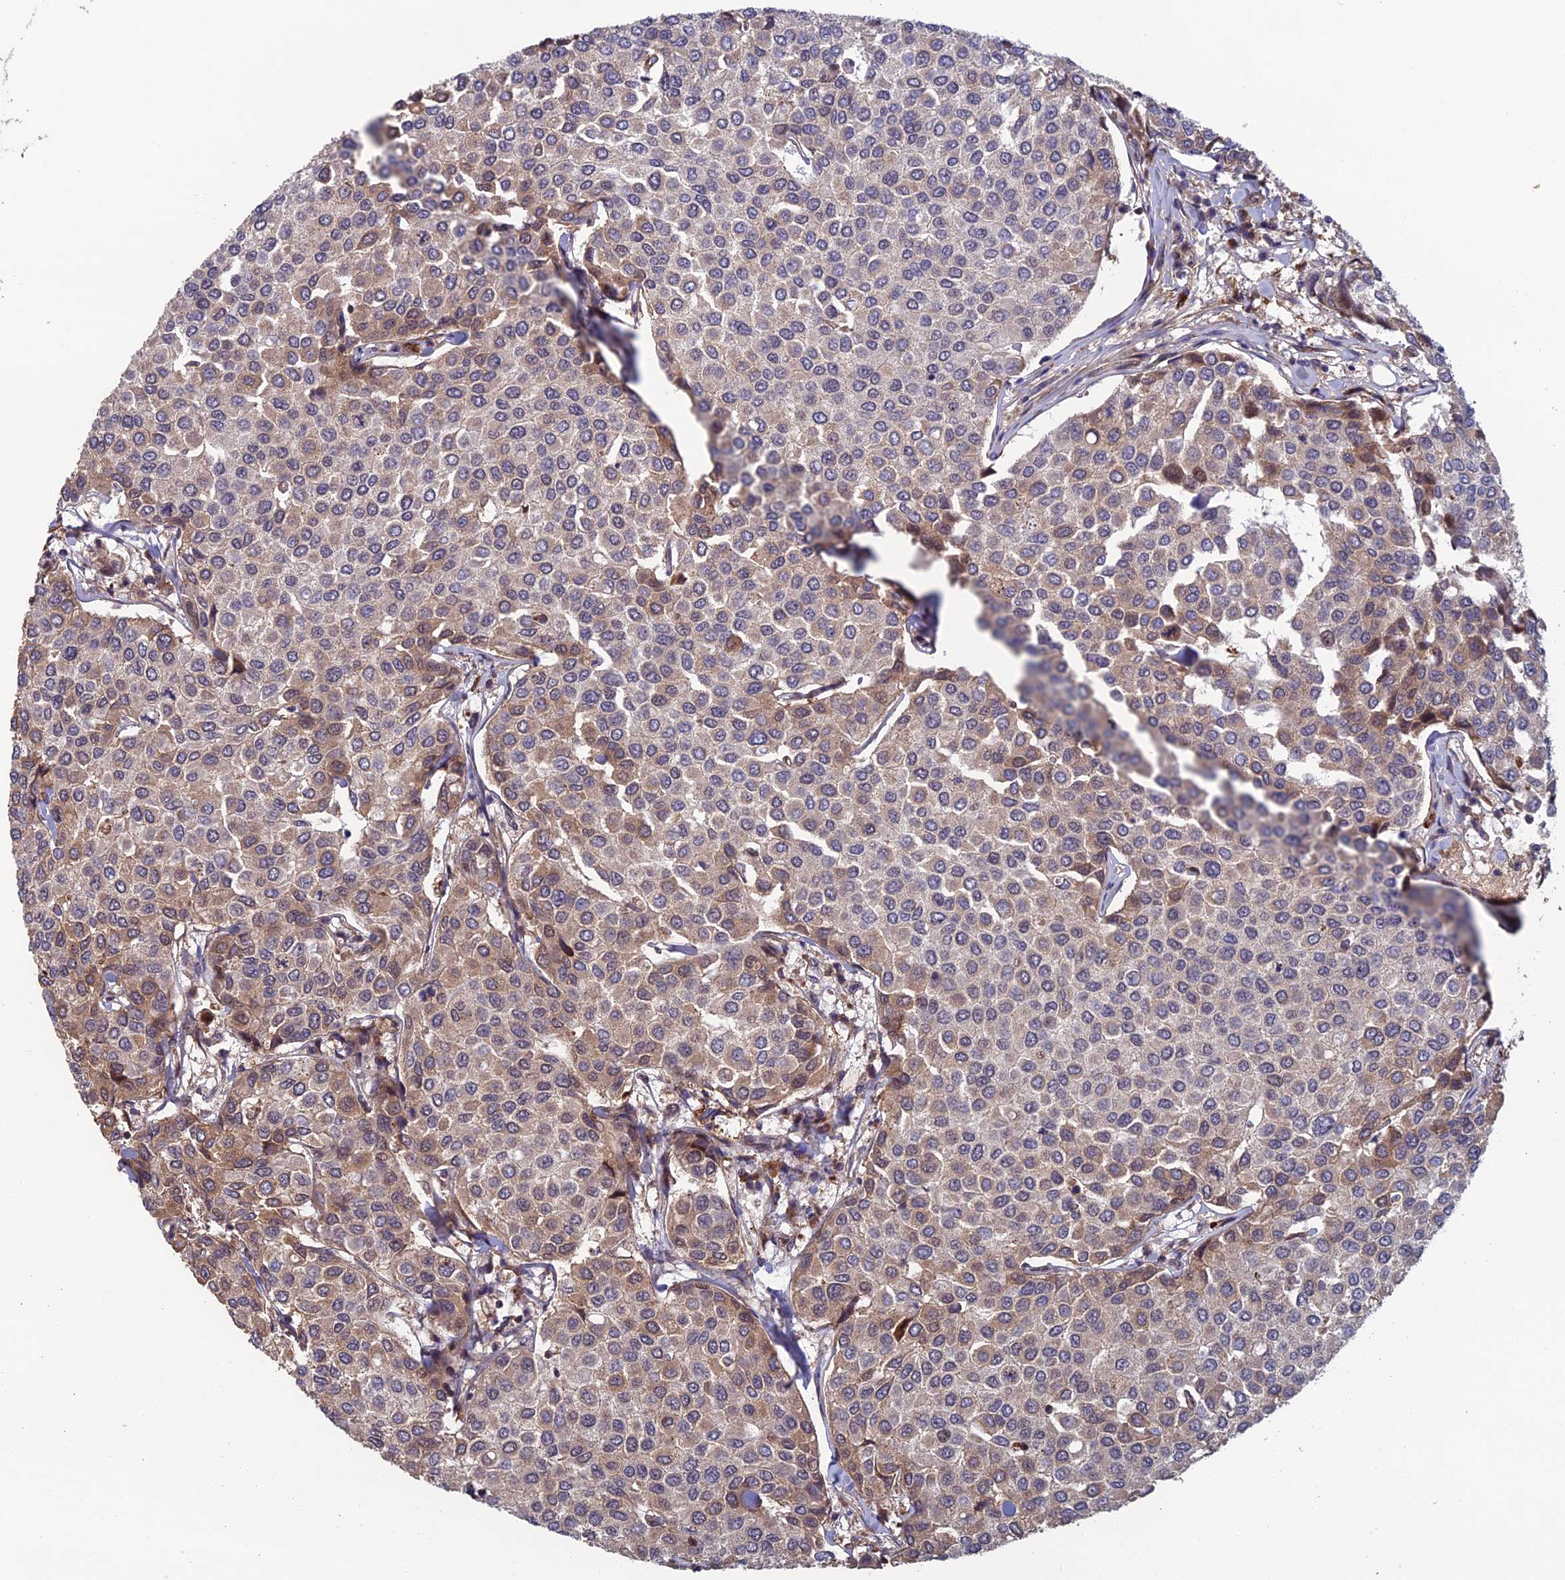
{"staining": {"intensity": "weak", "quantity": ">75%", "location": "cytoplasmic/membranous"}, "tissue": "breast cancer", "cell_type": "Tumor cells", "image_type": "cancer", "snomed": [{"axis": "morphology", "description": "Duct carcinoma"}, {"axis": "topography", "description": "Breast"}], "caption": "Protein staining displays weak cytoplasmic/membranous staining in about >75% of tumor cells in breast cancer (invasive ductal carcinoma).", "gene": "CCDC183", "patient": {"sex": "female", "age": 55}}